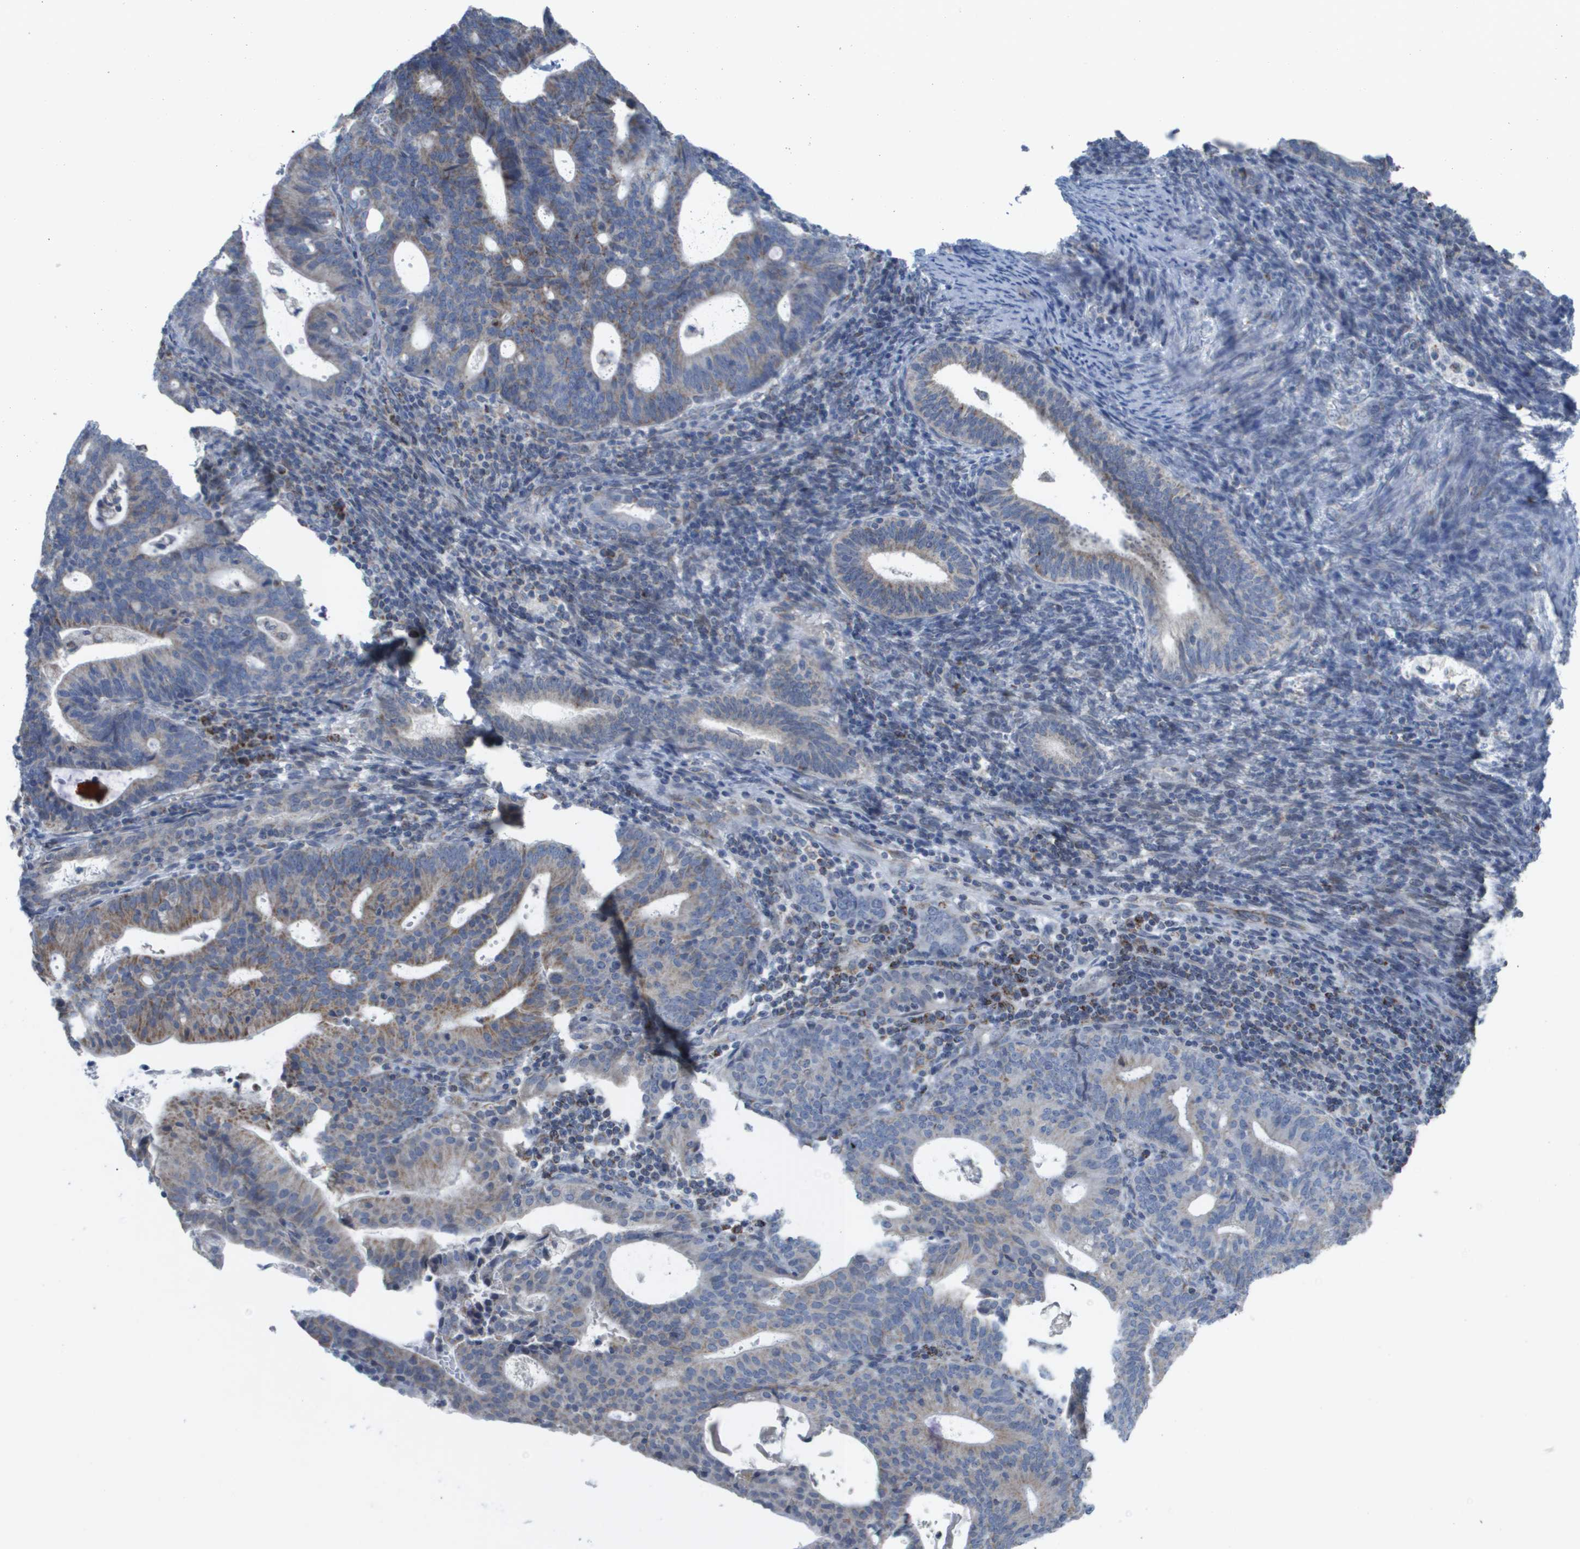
{"staining": {"intensity": "moderate", "quantity": "<25%", "location": "cytoplasmic/membranous"}, "tissue": "endometrial cancer", "cell_type": "Tumor cells", "image_type": "cancer", "snomed": [{"axis": "morphology", "description": "Adenocarcinoma, NOS"}, {"axis": "topography", "description": "Uterus"}], "caption": "Immunohistochemical staining of human endometrial cancer exhibits moderate cytoplasmic/membranous protein staining in approximately <25% of tumor cells.", "gene": "TMEM223", "patient": {"sex": "female", "age": 83}}